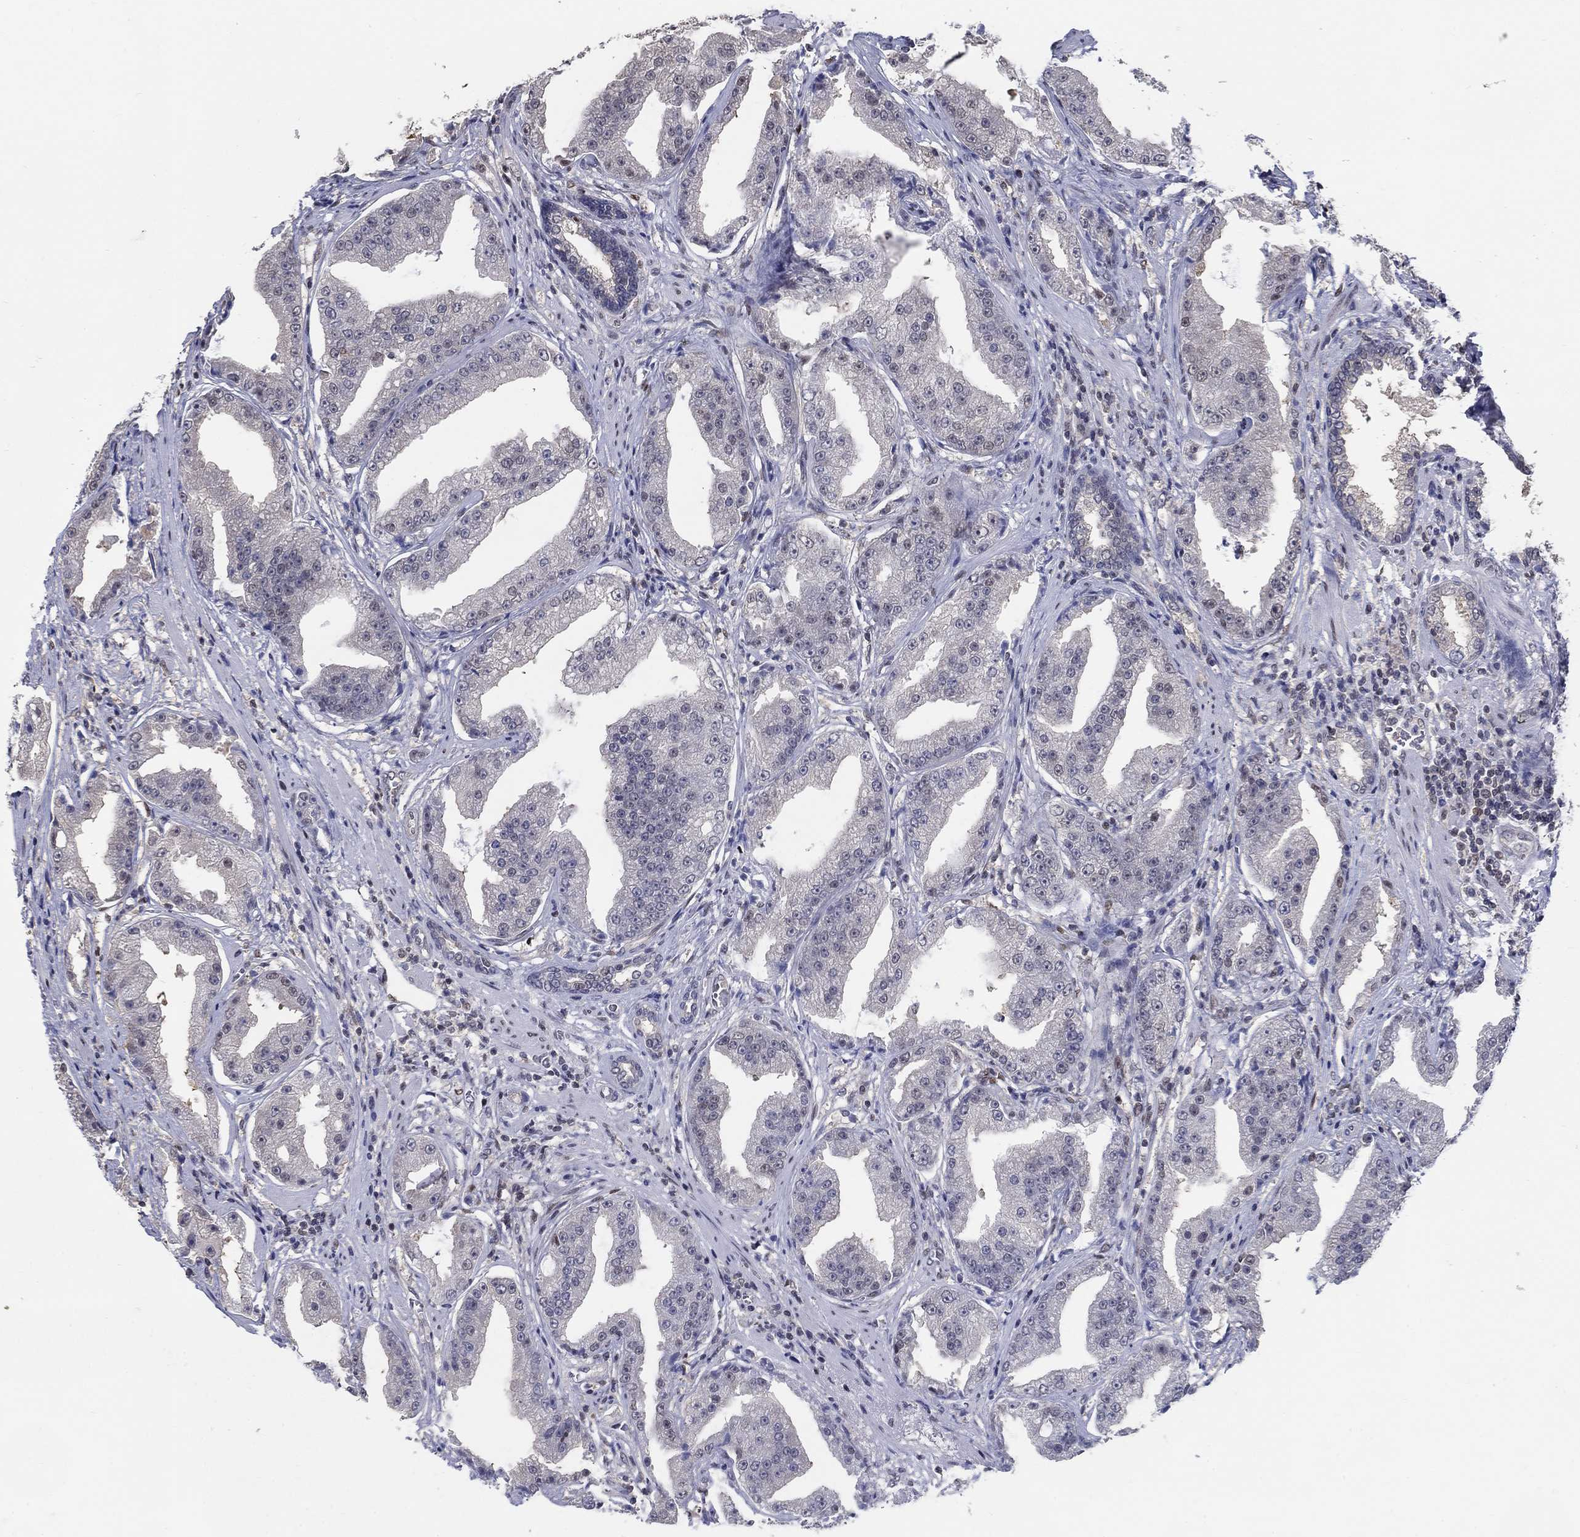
{"staining": {"intensity": "negative", "quantity": "none", "location": "none"}, "tissue": "prostate cancer", "cell_type": "Tumor cells", "image_type": "cancer", "snomed": [{"axis": "morphology", "description": "Adenocarcinoma, Low grade"}, {"axis": "topography", "description": "Prostate"}], "caption": "DAB immunohistochemical staining of human prostate adenocarcinoma (low-grade) exhibits no significant expression in tumor cells. (Immunohistochemistry, brightfield microscopy, high magnification).", "gene": "CENPE", "patient": {"sex": "male", "age": 62}}